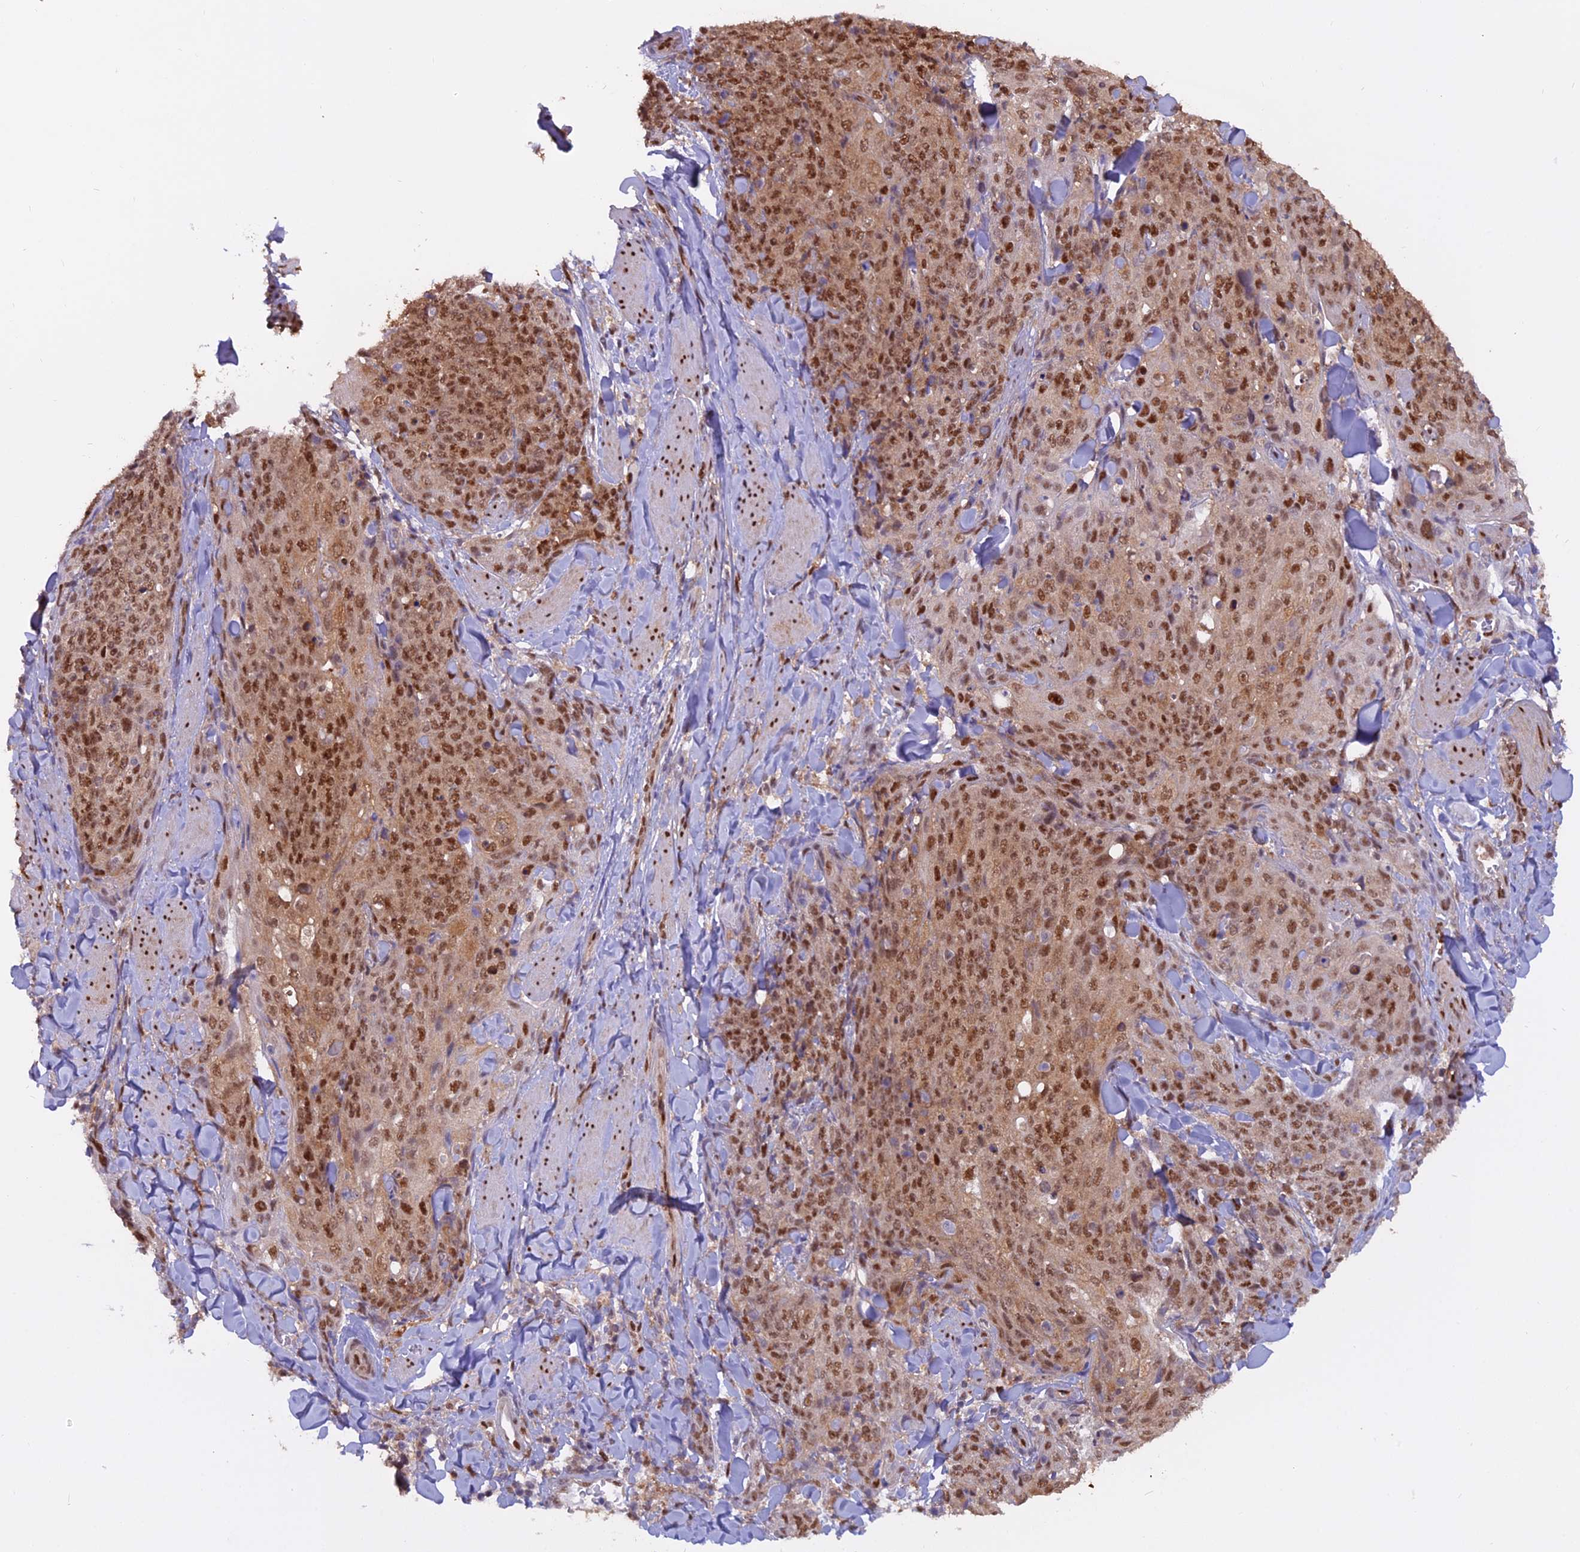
{"staining": {"intensity": "moderate", "quantity": ">75%", "location": "nuclear"}, "tissue": "skin cancer", "cell_type": "Tumor cells", "image_type": "cancer", "snomed": [{"axis": "morphology", "description": "Squamous cell carcinoma, NOS"}, {"axis": "topography", "description": "Skin"}, {"axis": "topography", "description": "Vulva"}], "caption": "Immunohistochemical staining of human squamous cell carcinoma (skin) exhibits moderate nuclear protein staining in approximately >75% of tumor cells.", "gene": "NPEPL1", "patient": {"sex": "female", "age": 85}}